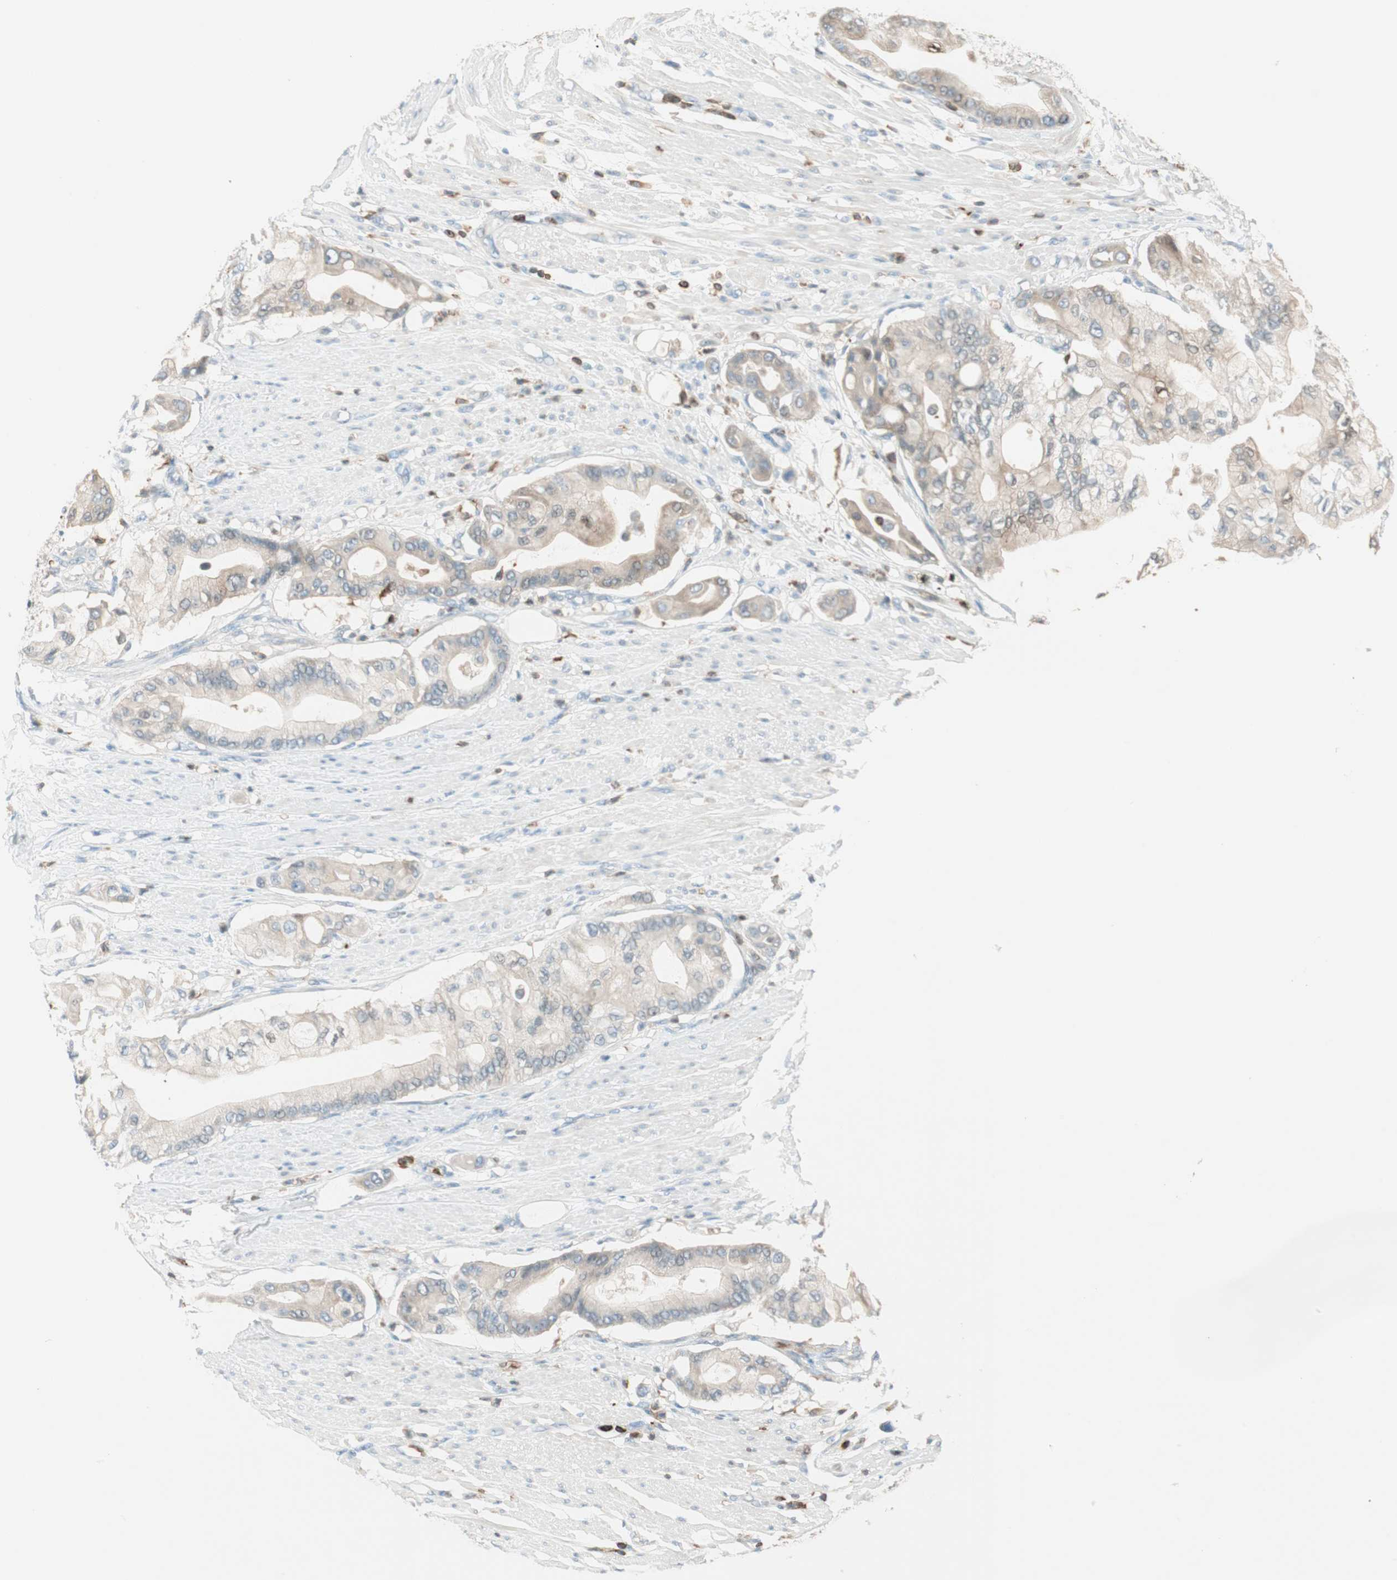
{"staining": {"intensity": "moderate", "quantity": "25%-75%", "location": "cytoplasmic/membranous"}, "tissue": "pancreatic cancer", "cell_type": "Tumor cells", "image_type": "cancer", "snomed": [{"axis": "morphology", "description": "Adenocarcinoma, NOS"}, {"axis": "morphology", "description": "Adenocarcinoma, metastatic, NOS"}, {"axis": "topography", "description": "Lymph node"}, {"axis": "topography", "description": "Pancreas"}, {"axis": "topography", "description": "Duodenum"}], "caption": "Moderate cytoplasmic/membranous staining is seen in about 25%-75% of tumor cells in pancreatic adenocarcinoma. (Stains: DAB (3,3'-diaminobenzidine) in brown, nuclei in blue, Microscopy: brightfield microscopy at high magnification).", "gene": "HPGD", "patient": {"sex": "female", "age": 64}}